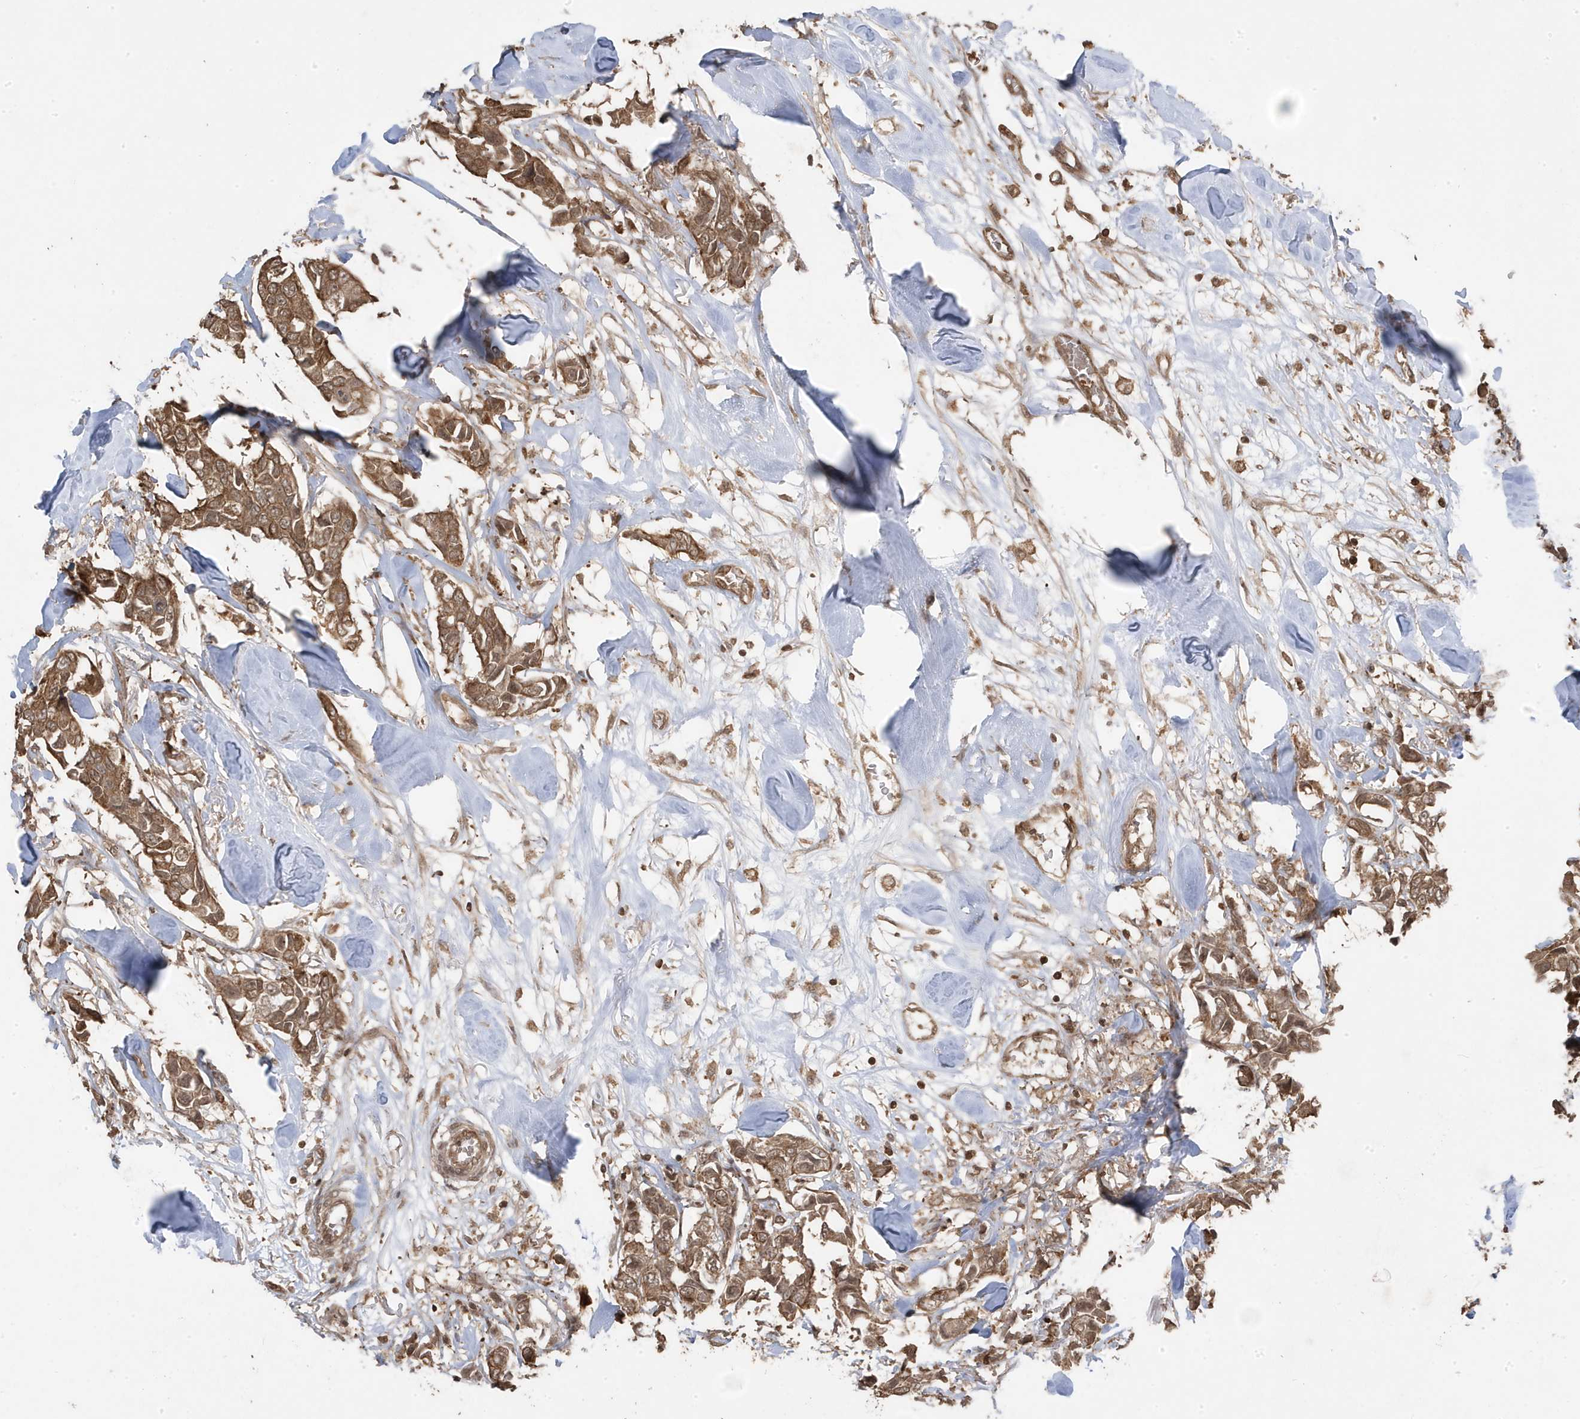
{"staining": {"intensity": "moderate", "quantity": ">75%", "location": "cytoplasmic/membranous"}, "tissue": "breast cancer", "cell_type": "Tumor cells", "image_type": "cancer", "snomed": [{"axis": "morphology", "description": "Duct carcinoma"}, {"axis": "topography", "description": "Breast"}], "caption": "IHC micrograph of breast cancer stained for a protein (brown), which exhibits medium levels of moderate cytoplasmic/membranous staining in about >75% of tumor cells.", "gene": "ASAP1", "patient": {"sex": "female", "age": 80}}